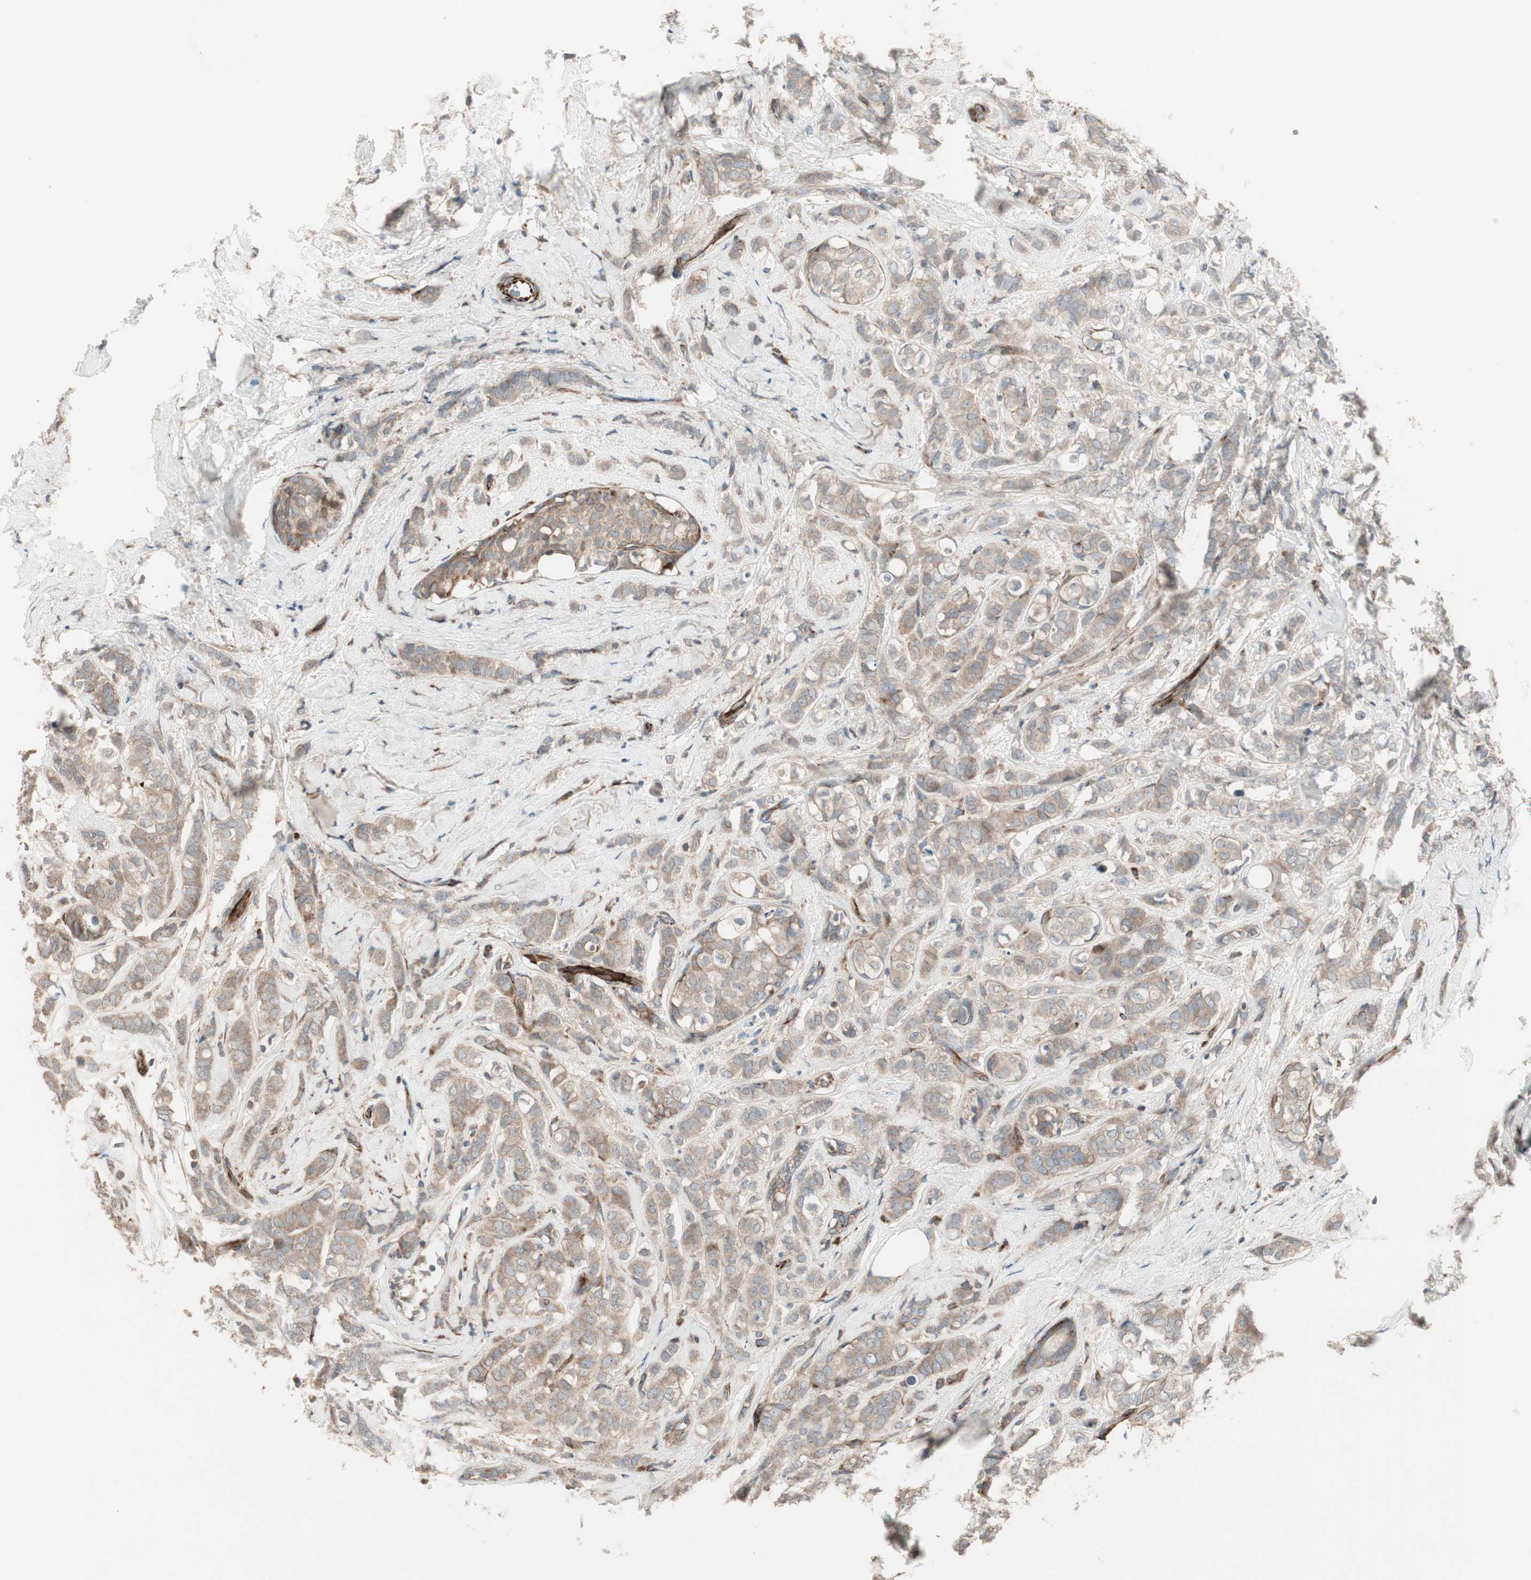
{"staining": {"intensity": "moderate", "quantity": ">75%", "location": "cytoplasmic/membranous"}, "tissue": "breast cancer", "cell_type": "Tumor cells", "image_type": "cancer", "snomed": [{"axis": "morphology", "description": "Lobular carcinoma"}, {"axis": "topography", "description": "Breast"}], "caption": "Immunohistochemical staining of breast cancer (lobular carcinoma) exhibits moderate cytoplasmic/membranous protein expression in about >75% of tumor cells. (DAB (3,3'-diaminobenzidine) = brown stain, brightfield microscopy at high magnification).", "gene": "PPP2R5E", "patient": {"sex": "female", "age": 60}}